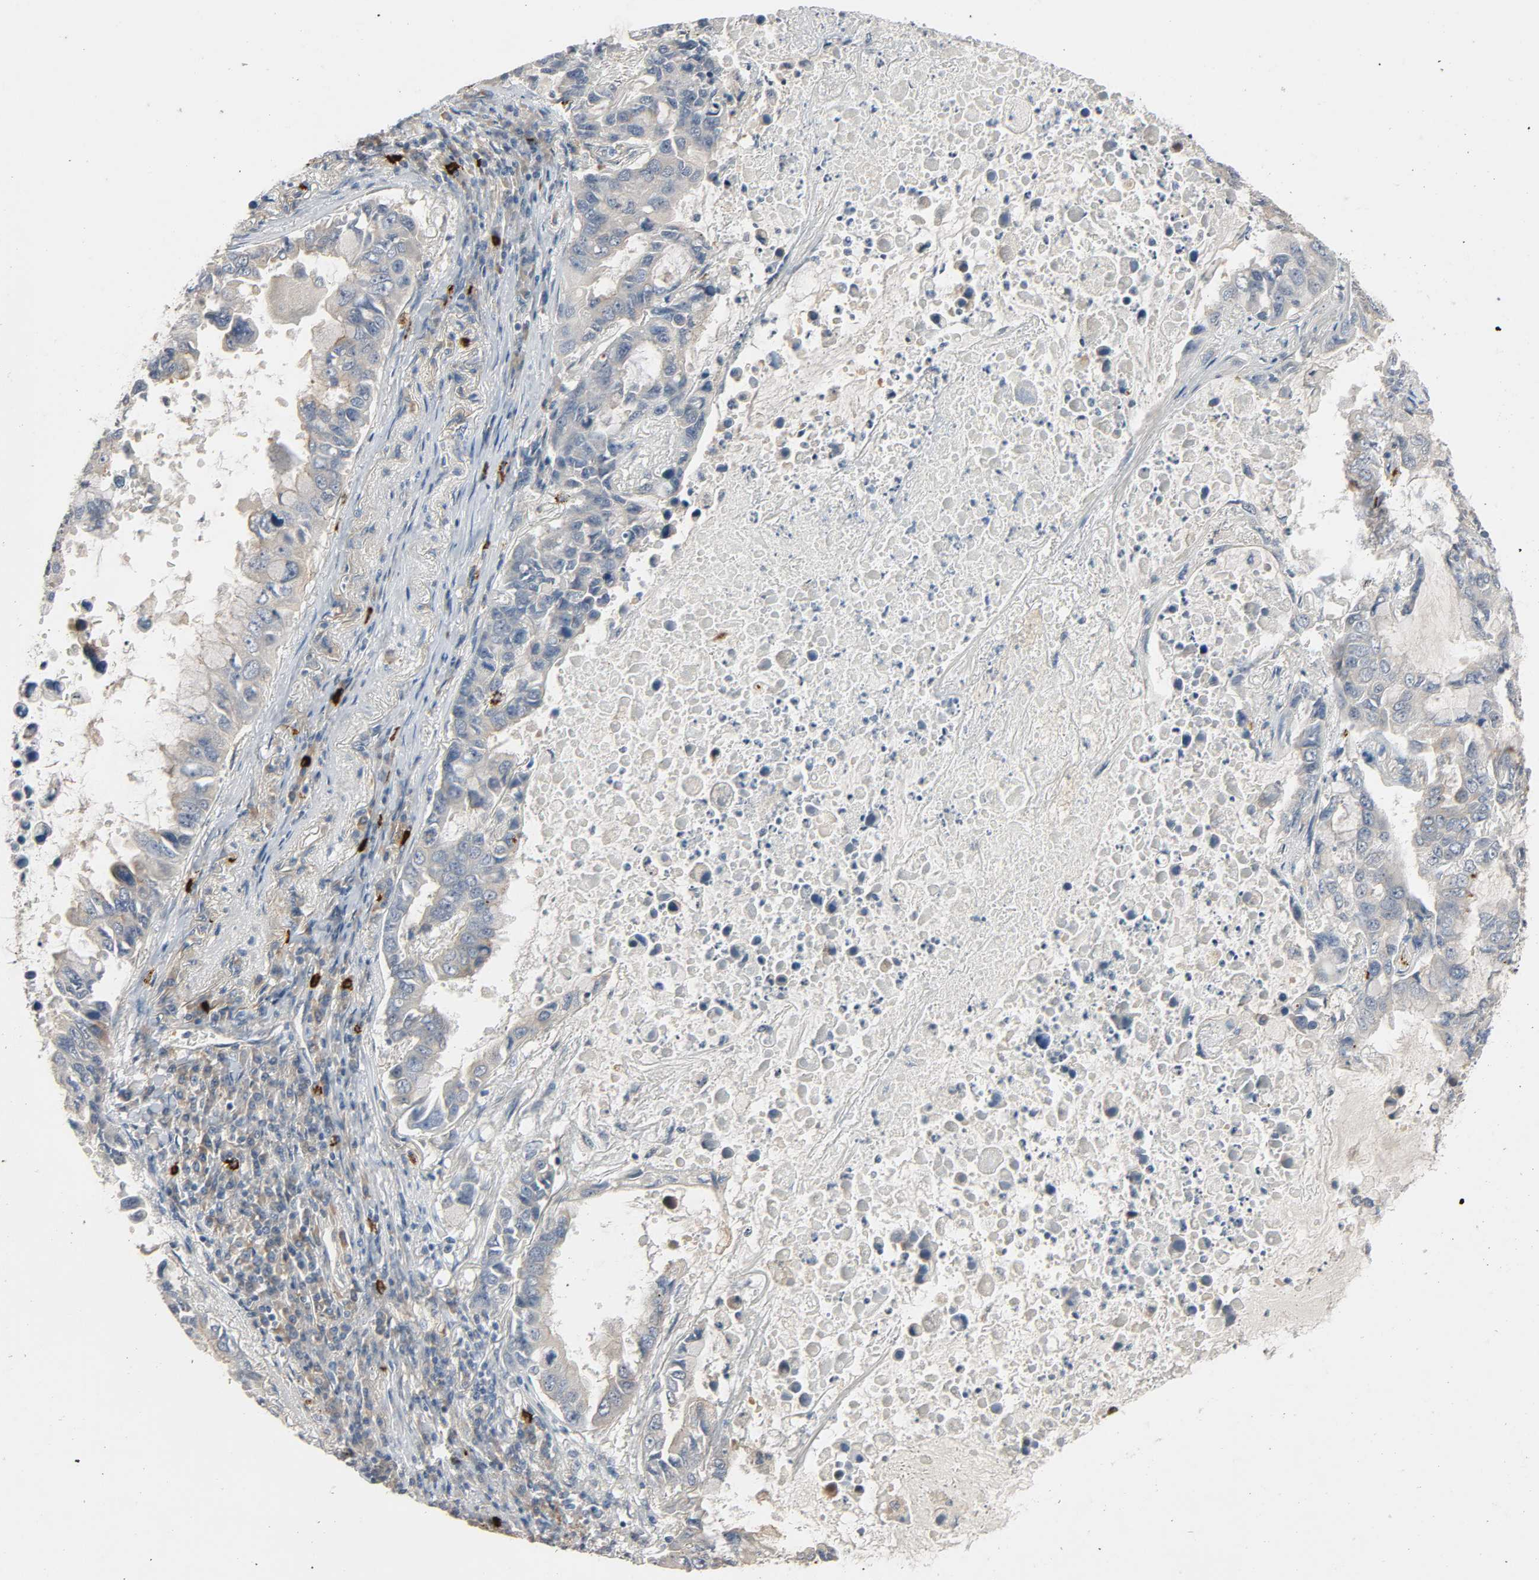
{"staining": {"intensity": "weak", "quantity": "25%-75%", "location": "cytoplasmic/membranous"}, "tissue": "lung cancer", "cell_type": "Tumor cells", "image_type": "cancer", "snomed": [{"axis": "morphology", "description": "Adenocarcinoma, NOS"}, {"axis": "topography", "description": "Lung"}], "caption": "Immunohistochemistry (IHC) micrograph of neoplastic tissue: human lung cancer stained using immunohistochemistry exhibits low levels of weak protein expression localized specifically in the cytoplasmic/membranous of tumor cells, appearing as a cytoplasmic/membranous brown color.", "gene": "LIMCH1", "patient": {"sex": "male", "age": 64}}